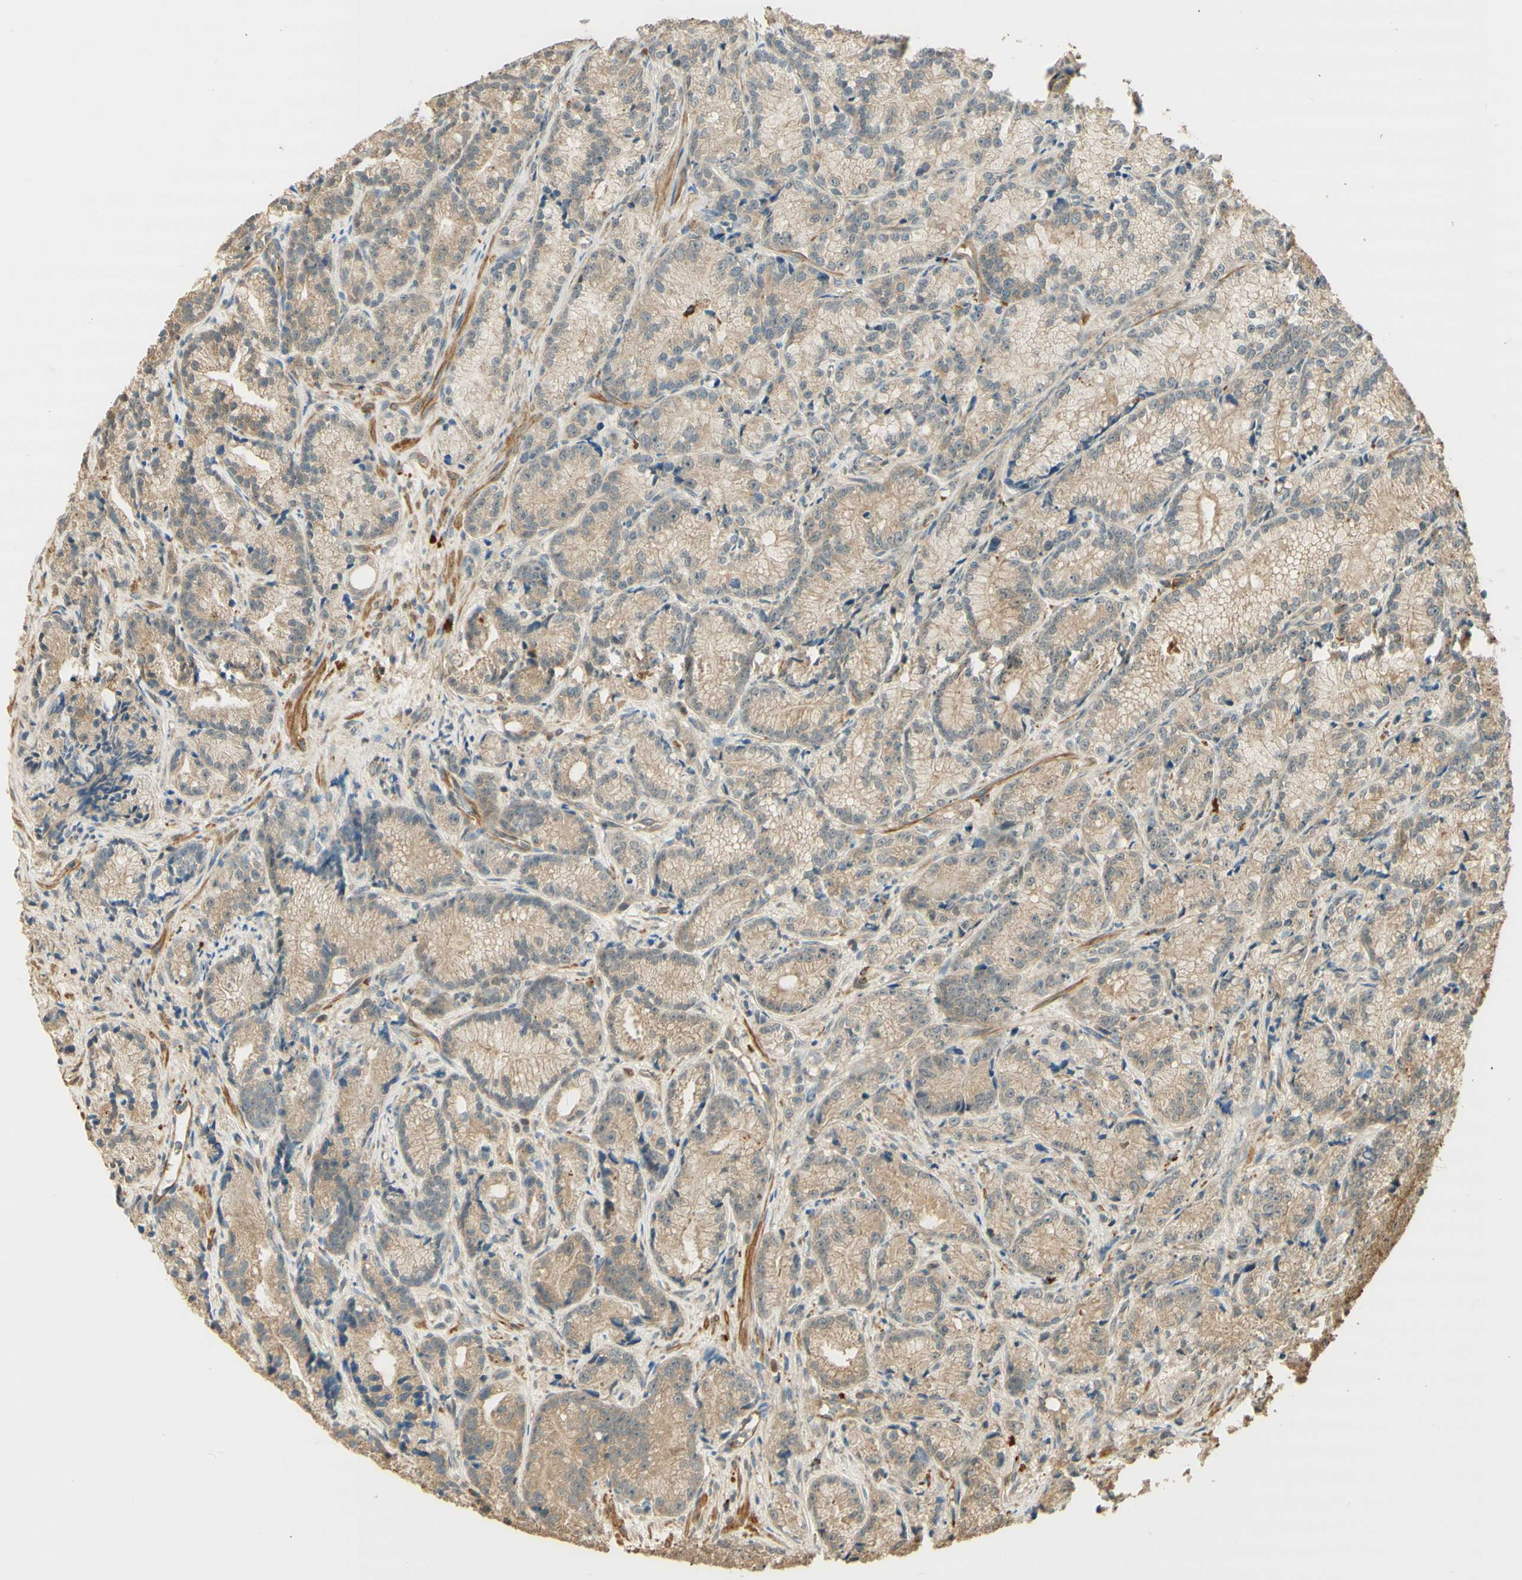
{"staining": {"intensity": "weak", "quantity": "<25%", "location": "cytoplasmic/membranous"}, "tissue": "prostate cancer", "cell_type": "Tumor cells", "image_type": "cancer", "snomed": [{"axis": "morphology", "description": "Adenocarcinoma, Low grade"}, {"axis": "topography", "description": "Prostate"}], "caption": "This is an immunohistochemistry photomicrograph of prostate adenocarcinoma (low-grade). There is no staining in tumor cells.", "gene": "AGER", "patient": {"sex": "male", "age": 89}}